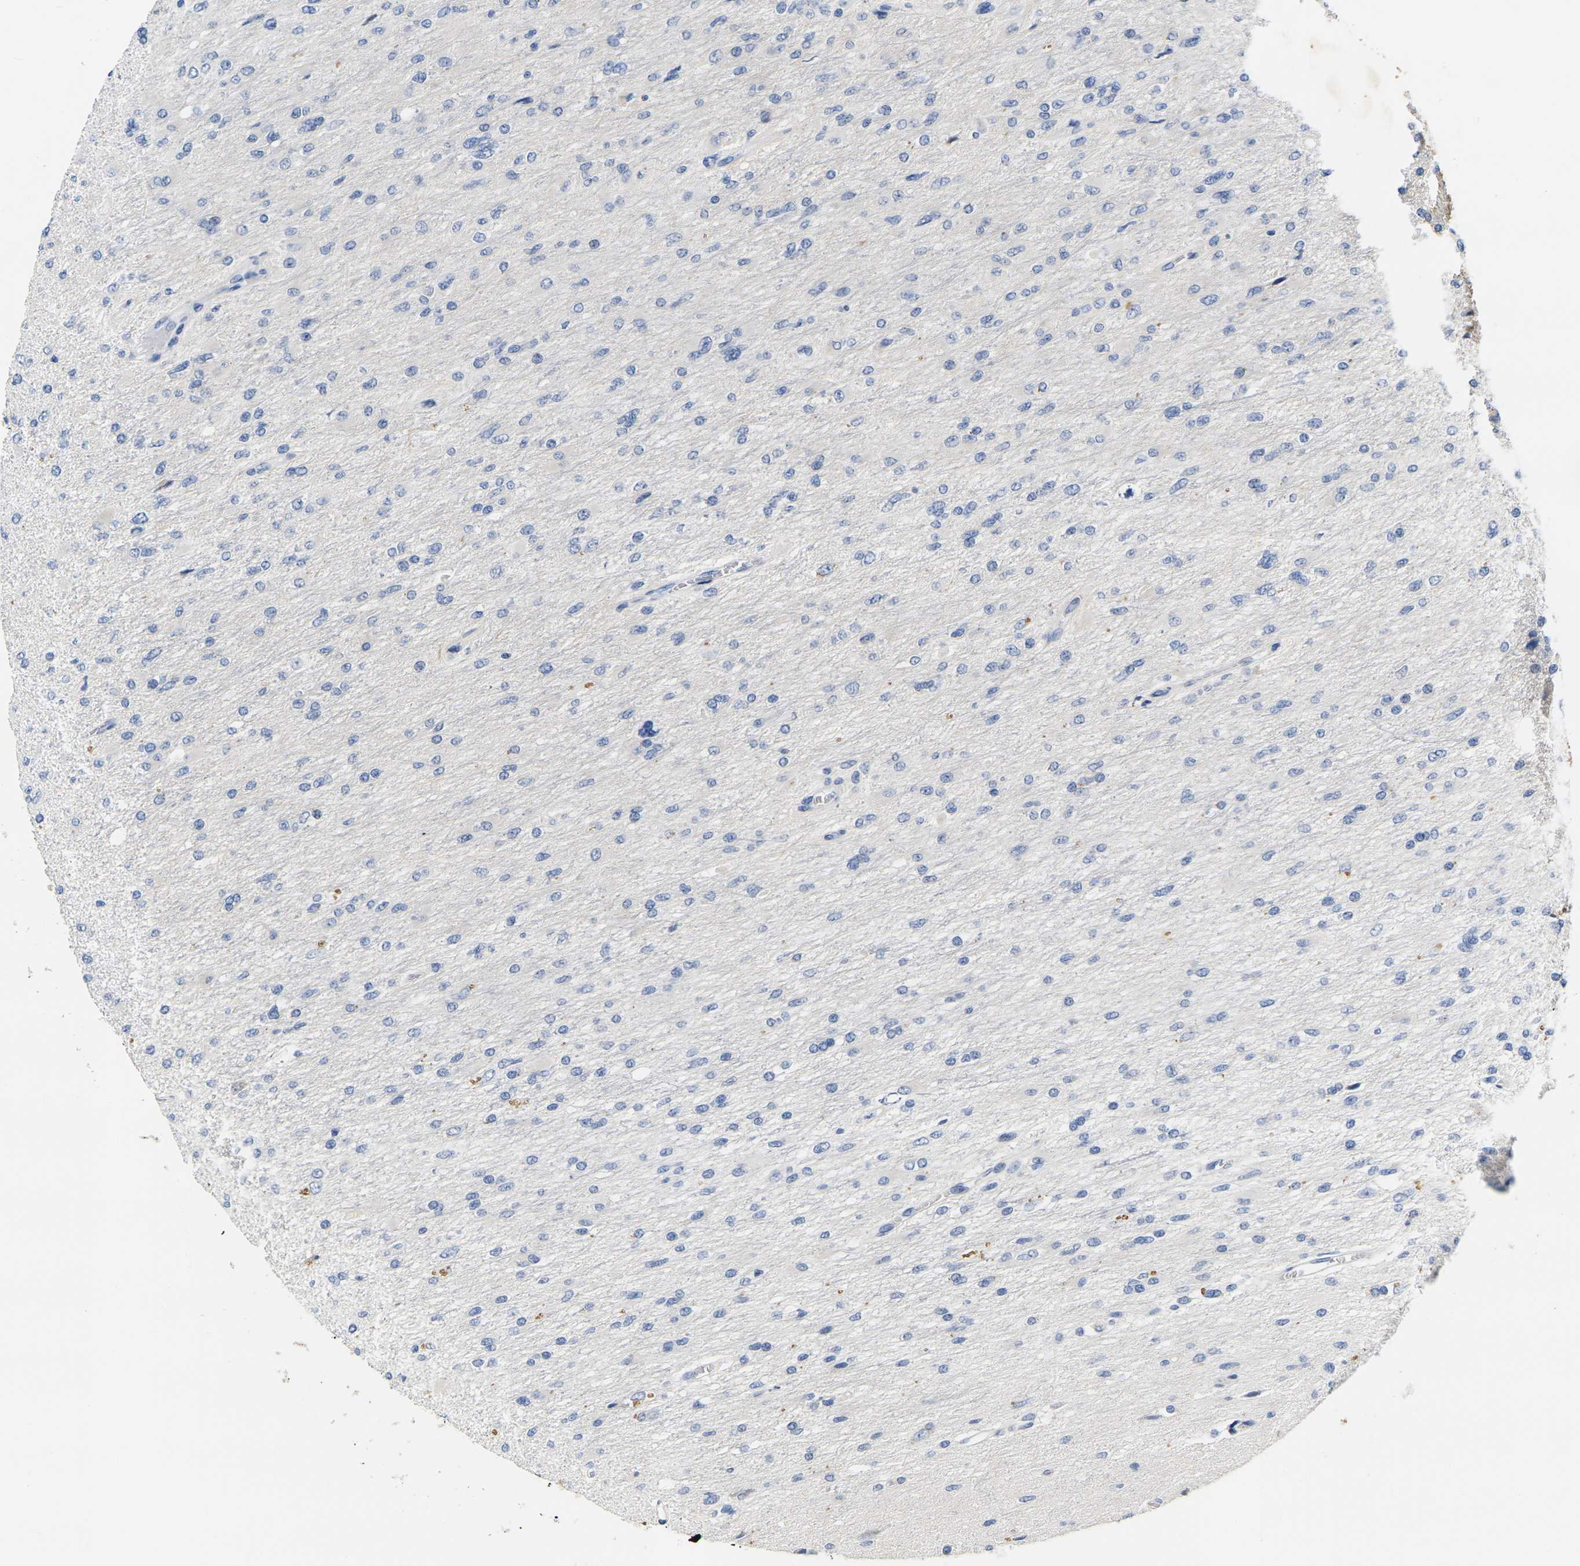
{"staining": {"intensity": "negative", "quantity": "none", "location": "none"}, "tissue": "glioma", "cell_type": "Tumor cells", "image_type": "cancer", "snomed": [{"axis": "morphology", "description": "Glioma, malignant, High grade"}, {"axis": "topography", "description": "Cerebral cortex"}], "caption": "Immunohistochemistry of glioma shows no staining in tumor cells. Nuclei are stained in blue.", "gene": "NOCT", "patient": {"sex": "female", "age": 36}}